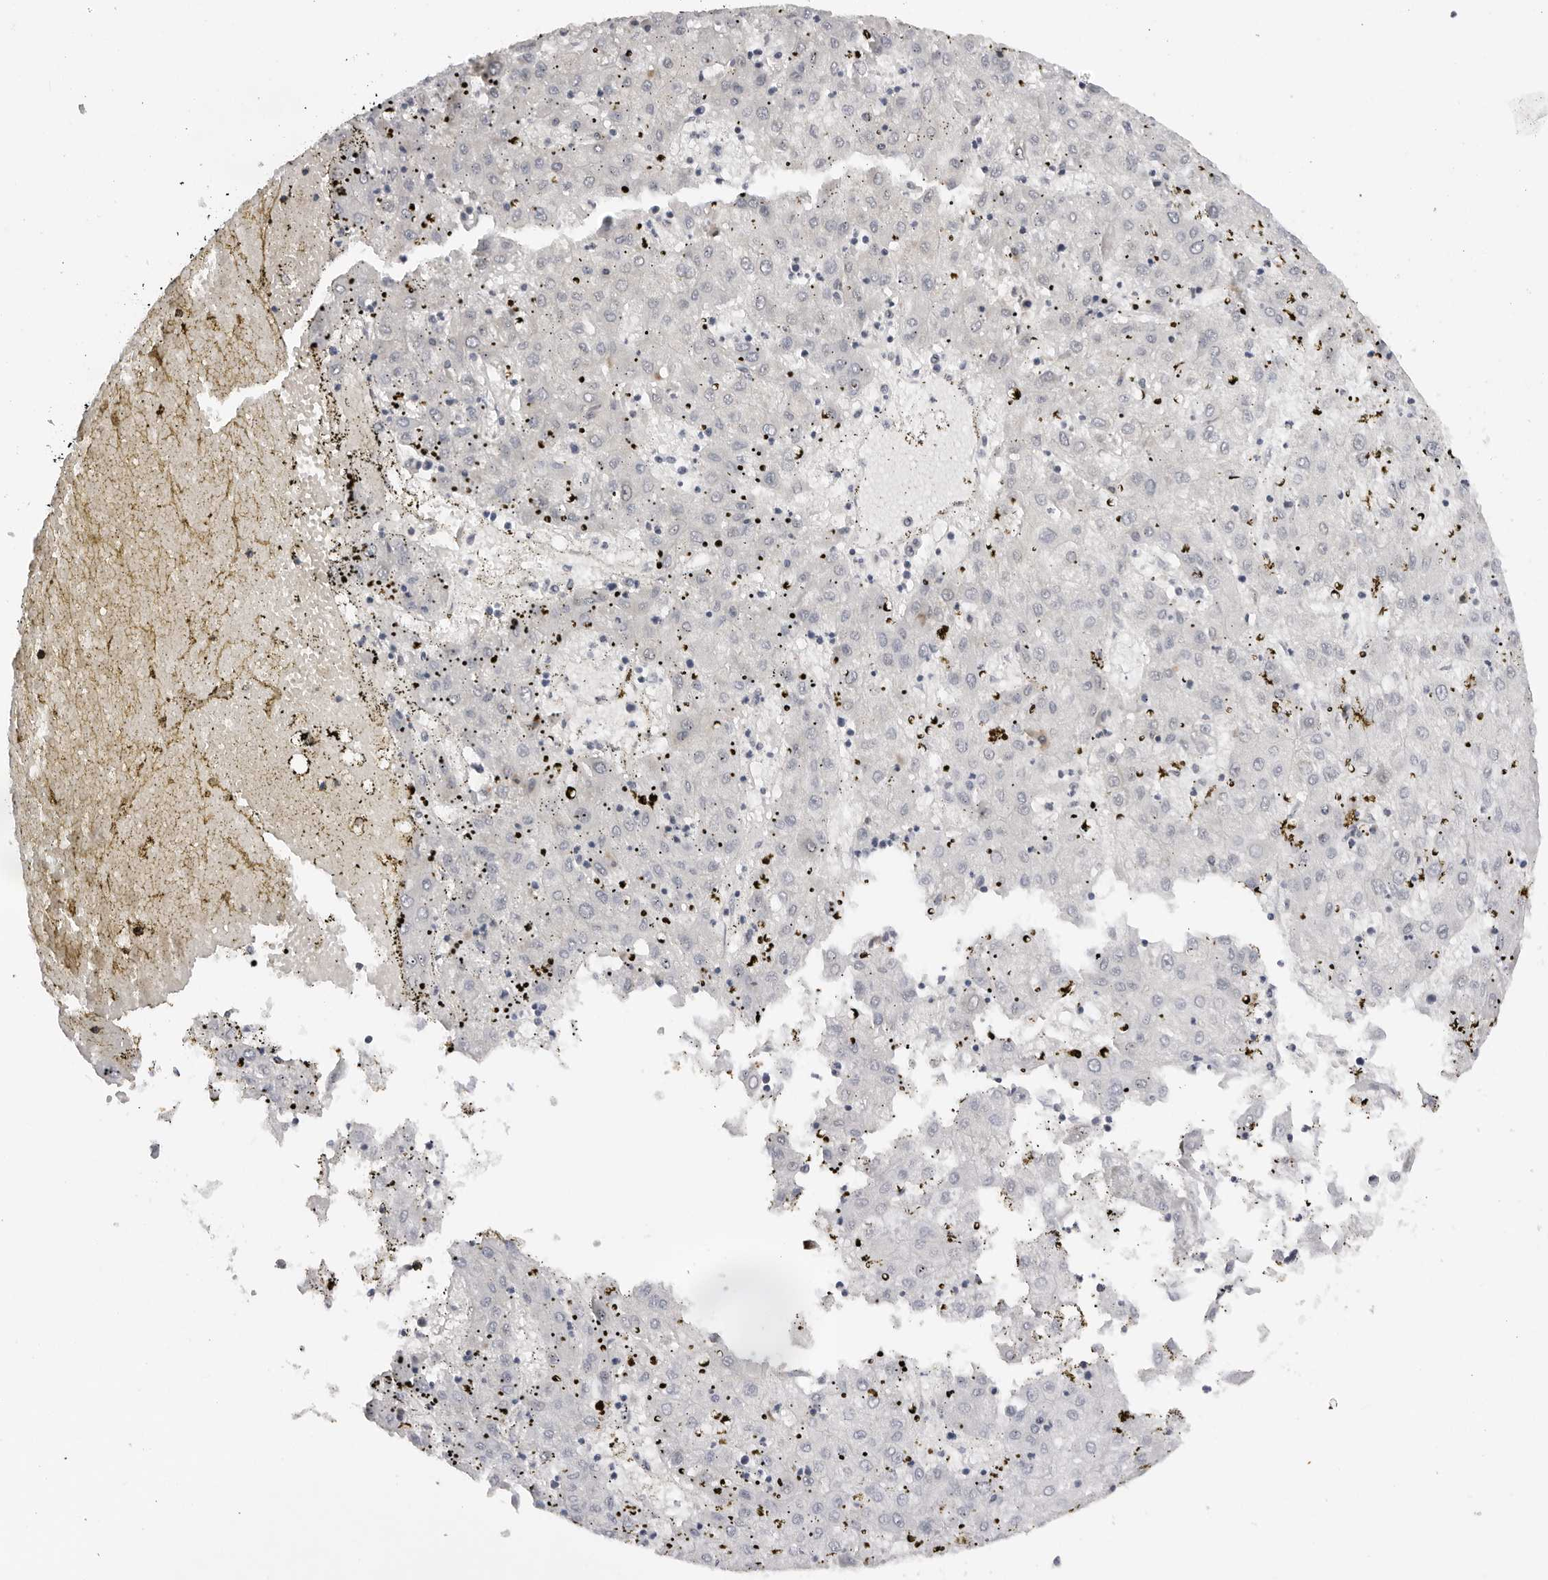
{"staining": {"intensity": "negative", "quantity": "none", "location": "none"}, "tissue": "liver cancer", "cell_type": "Tumor cells", "image_type": "cancer", "snomed": [{"axis": "morphology", "description": "Carcinoma, Hepatocellular, NOS"}, {"axis": "topography", "description": "Liver"}], "caption": "Tumor cells are negative for brown protein staining in liver hepatocellular carcinoma.", "gene": "IL17RA", "patient": {"sex": "male", "age": 72}}